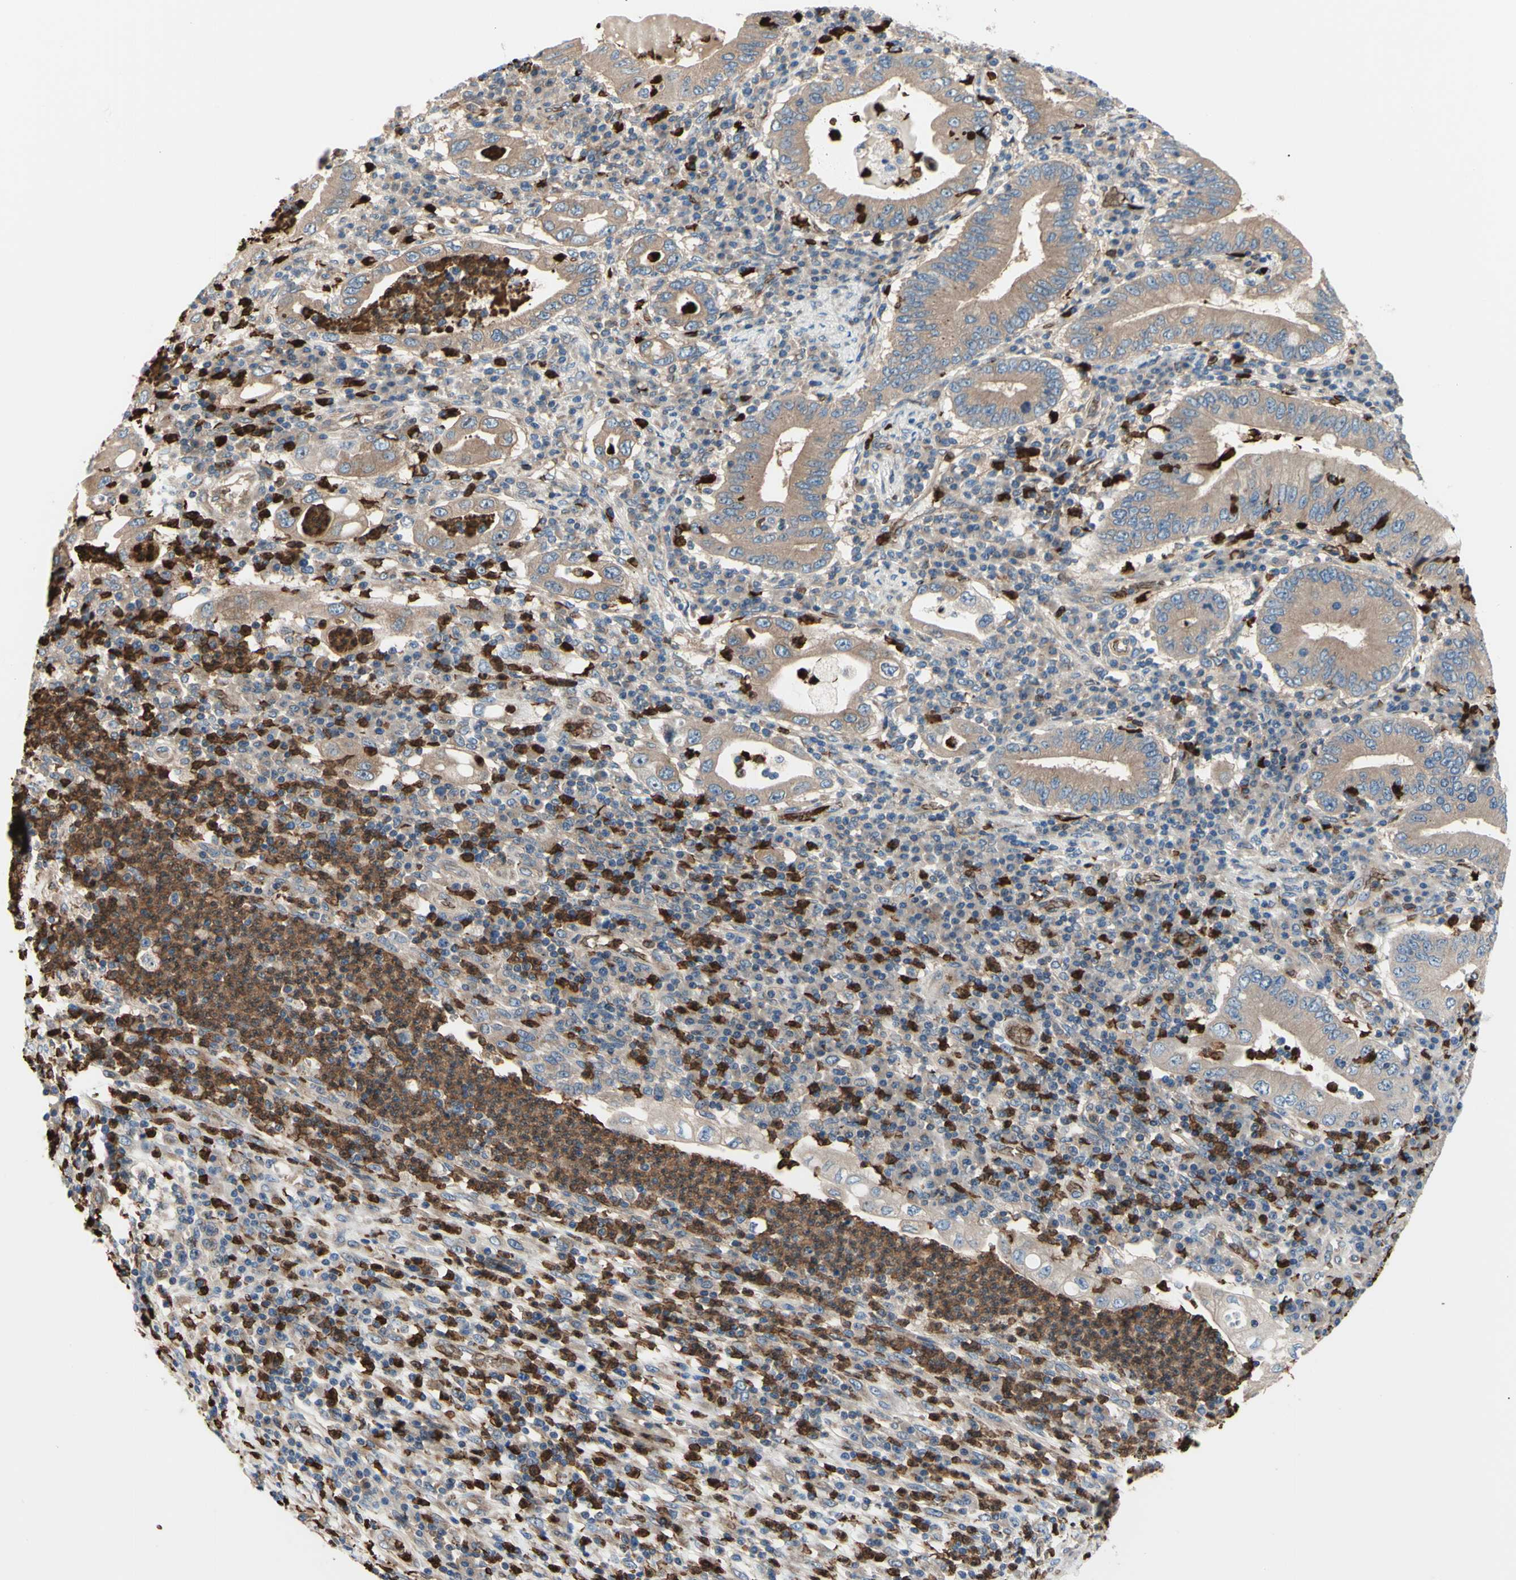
{"staining": {"intensity": "weak", "quantity": ">75%", "location": "cytoplasmic/membranous"}, "tissue": "stomach cancer", "cell_type": "Tumor cells", "image_type": "cancer", "snomed": [{"axis": "morphology", "description": "Normal tissue, NOS"}, {"axis": "morphology", "description": "Adenocarcinoma, NOS"}, {"axis": "topography", "description": "Esophagus"}, {"axis": "topography", "description": "Stomach, upper"}, {"axis": "topography", "description": "Peripheral nerve tissue"}], "caption": "Immunohistochemistry (IHC) micrograph of neoplastic tissue: human stomach cancer stained using immunohistochemistry shows low levels of weak protein expression localized specifically in the cytoplasmic/membranous of tumor cells, appearing as a cytoplasmic/membranous brown color.", "gene": "USP9X", "patient": {"sex": "male", "age": 62}}